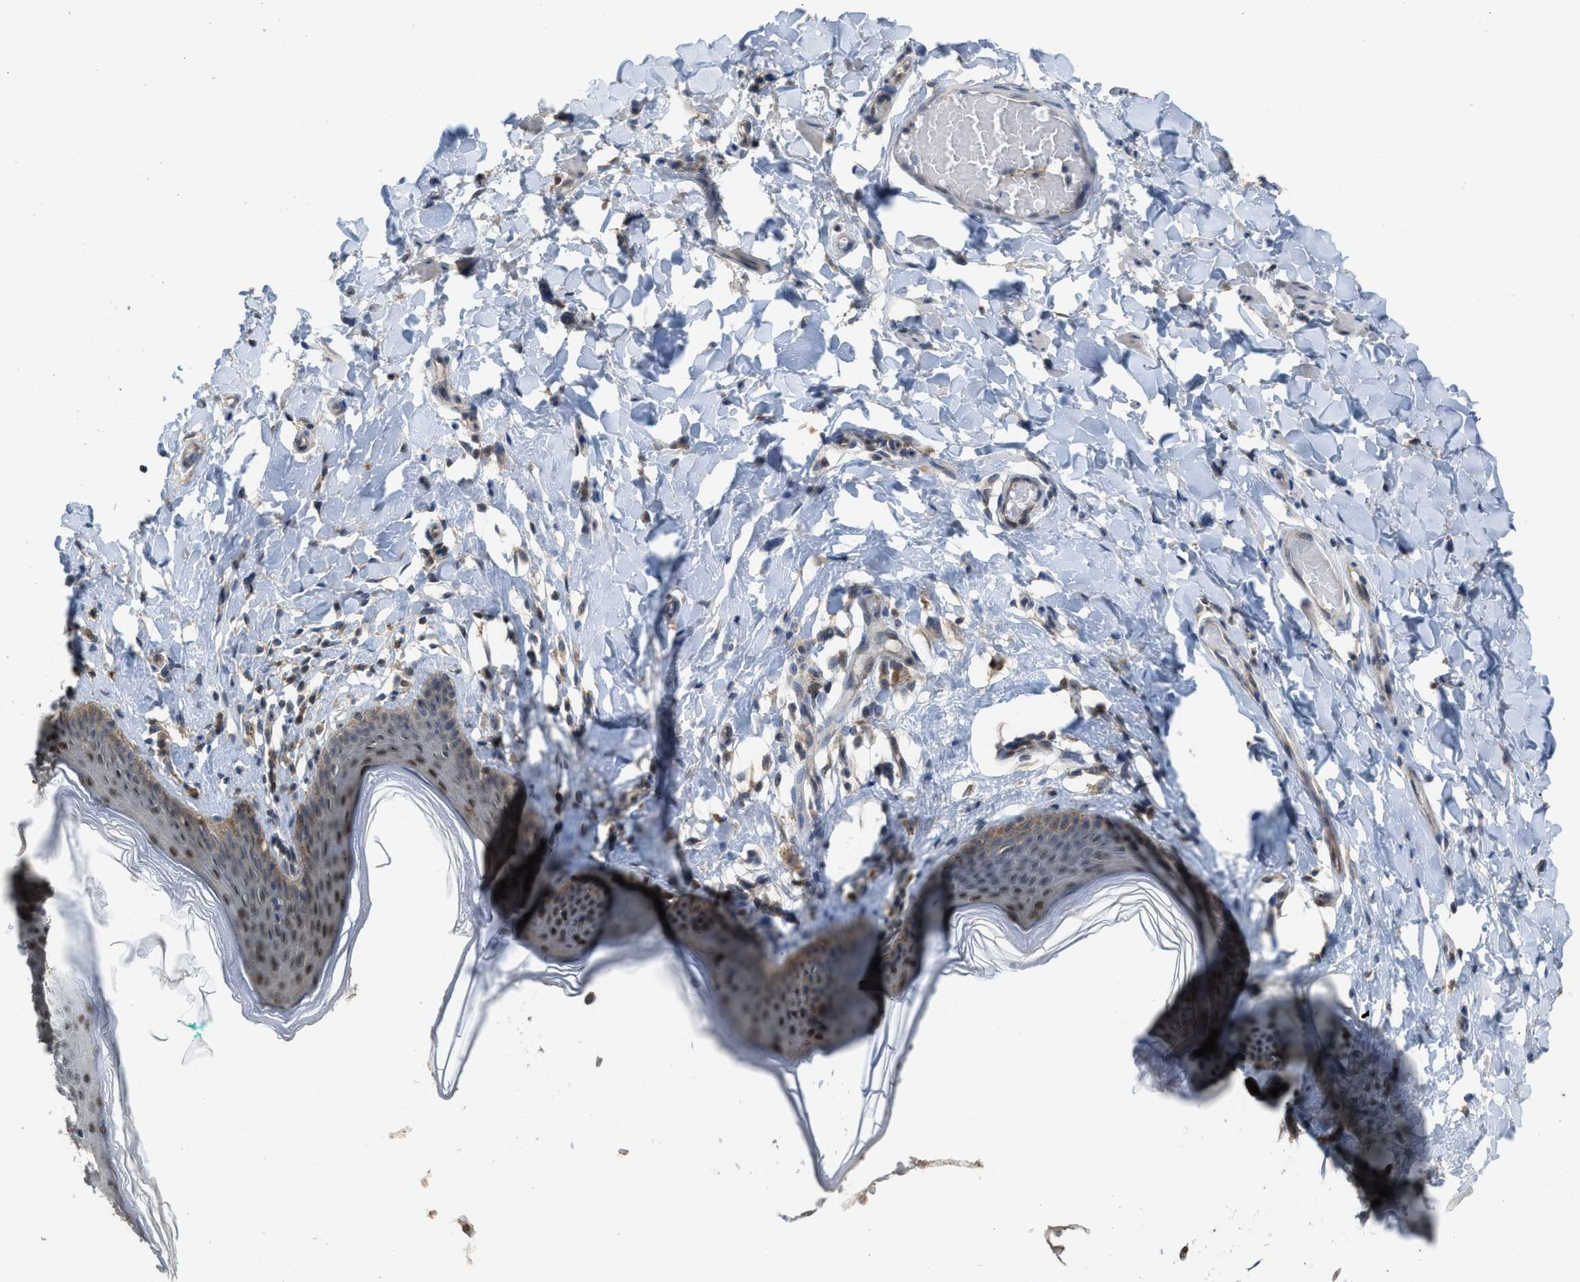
{"staining": {"intensity": "weak", "quantity": "<25%", "location": "cytoplasmic/membranous,nuclear"}, "tissue": "skin", "cell_type": "Epidermal cells", "image_type": "normal", "snomed": [{"axis": "morphology", "description": "Normal tissue, NOS"}, {"axis": "topography", "description": "Vulva"}], "caption": "This image is of benign skin stained with immunohistochemistry (IHC) to label a protein in brown with the nuclei are counter-stained blue. There is no expression in epidermal cells.", "gene": "PLAA", "patient": {"sex": "female", "age": 66}}